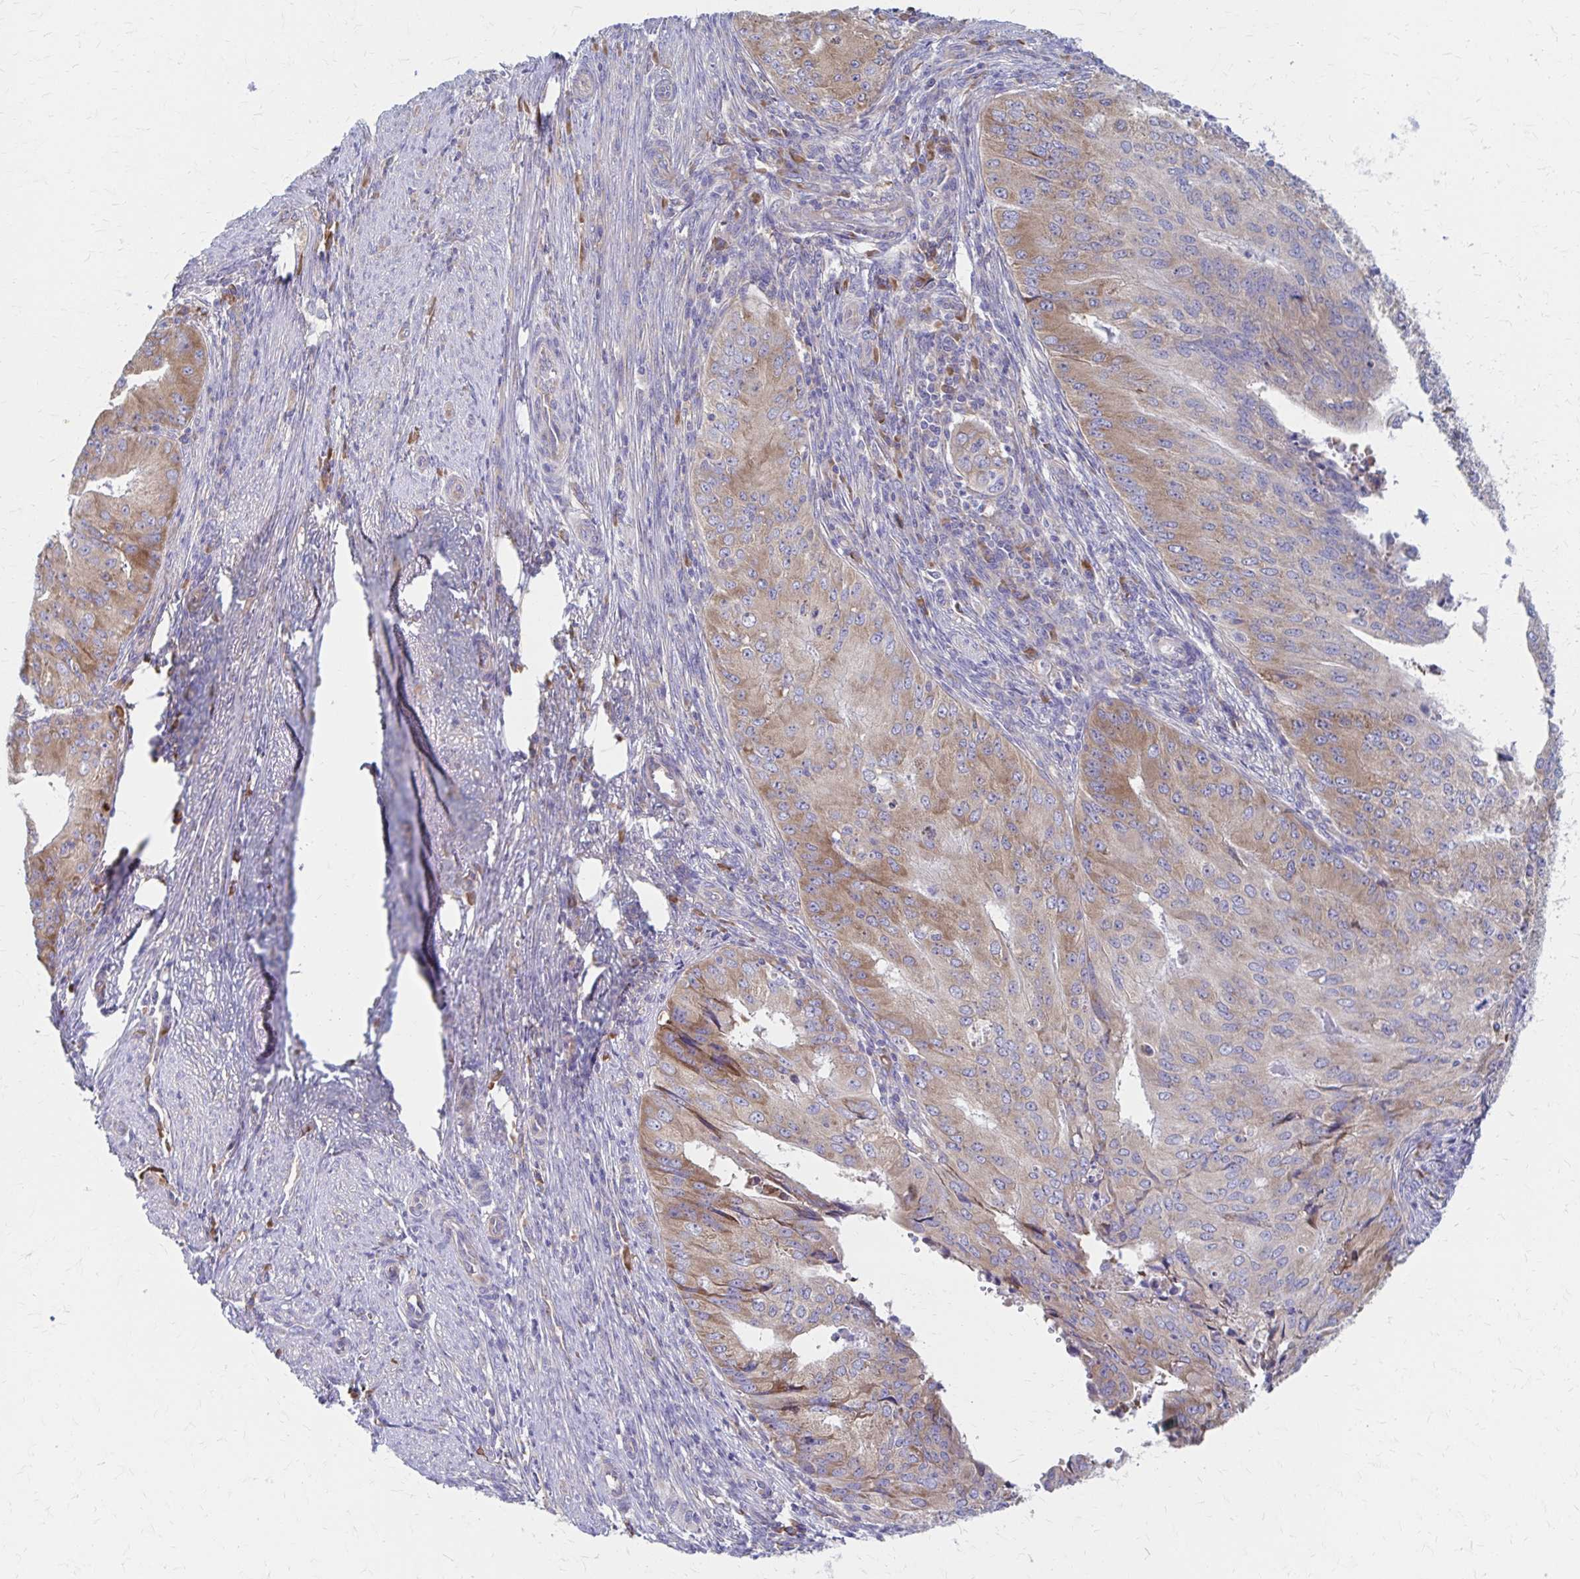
{"staining": {"intensity": "moderate", "quantity": ">75%", "location": "cytoplasmic/membranous"}, "tissue": "endometrial cancer", "cell_type": "Tumor cells", "image_type": "cancer", "snomed": [{"axis": "morphology", "description": "Adenocarcinoma, NOS"}, {"axis": "topography", "description": "Endometrium"}], "caption": "The immunohistochemical stain labels moderate cytoplasmic/membranous staining in tumor cells of endometrial cancer tissue.", "gene": "RPL27A", "patient": {"sex": "female", "age": 50}}